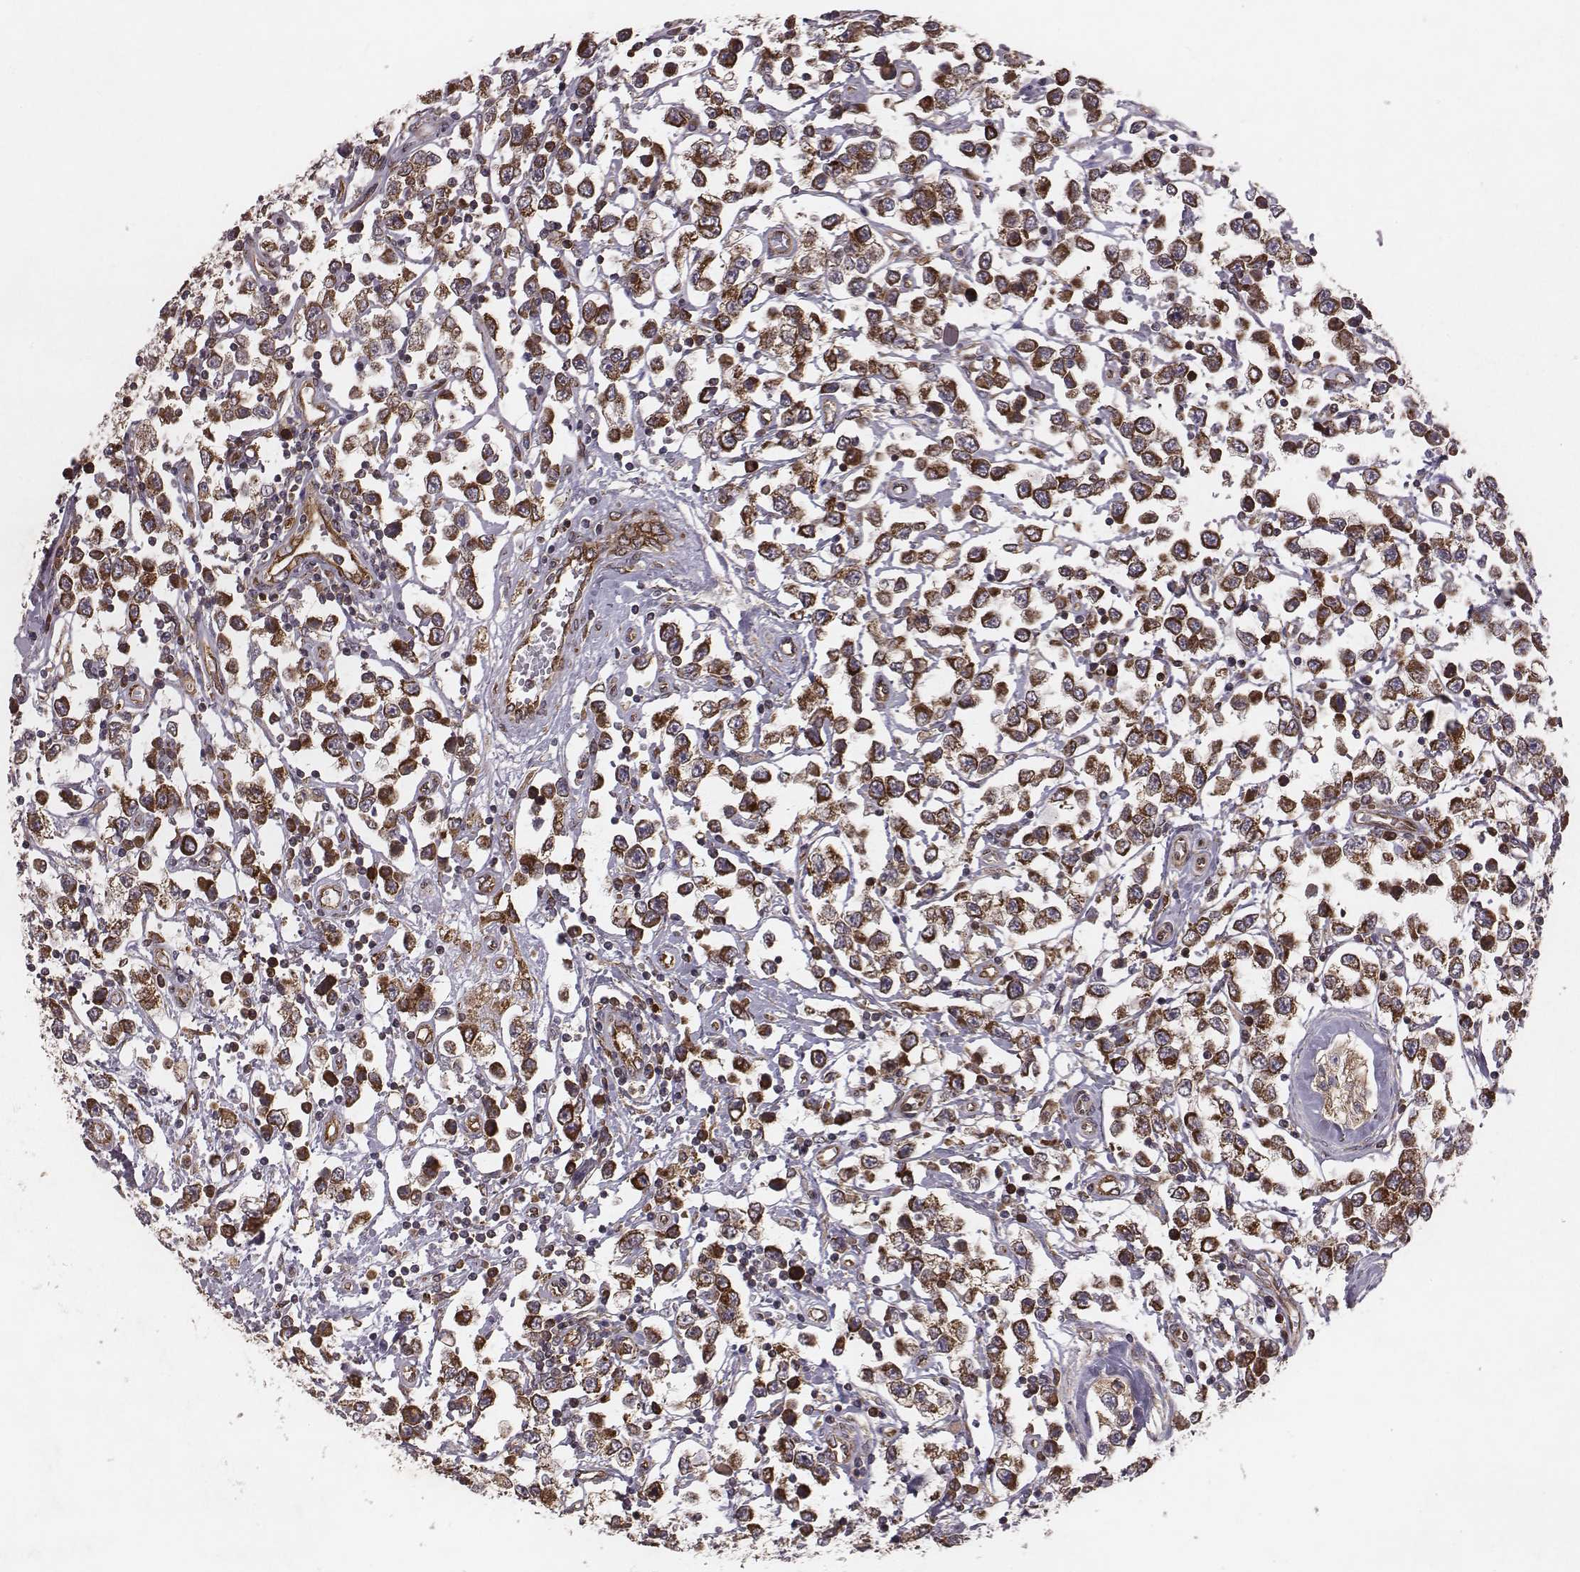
{"staining": {"intensity": "strong", "quantity": ">75%", "location": "cytoplasmic/membranous"}, "tissue": "testis cancer", "cell_type": "Tumor cells", "image_type": "cancer", "snomed": [{"axis": "morphology", "description": "Seminoma, NOS"}, {"axis": "topography", "description": "Testis"}], "caption": "A photomicrograph showing strong cytoplasmic/membranous positivity in about >75% of tumor cells in seminoma (testis), as visualized by brown immunohistochemical staining.", "gene": "TXLNA", "patient": {"sex": "male", "age": 34}}